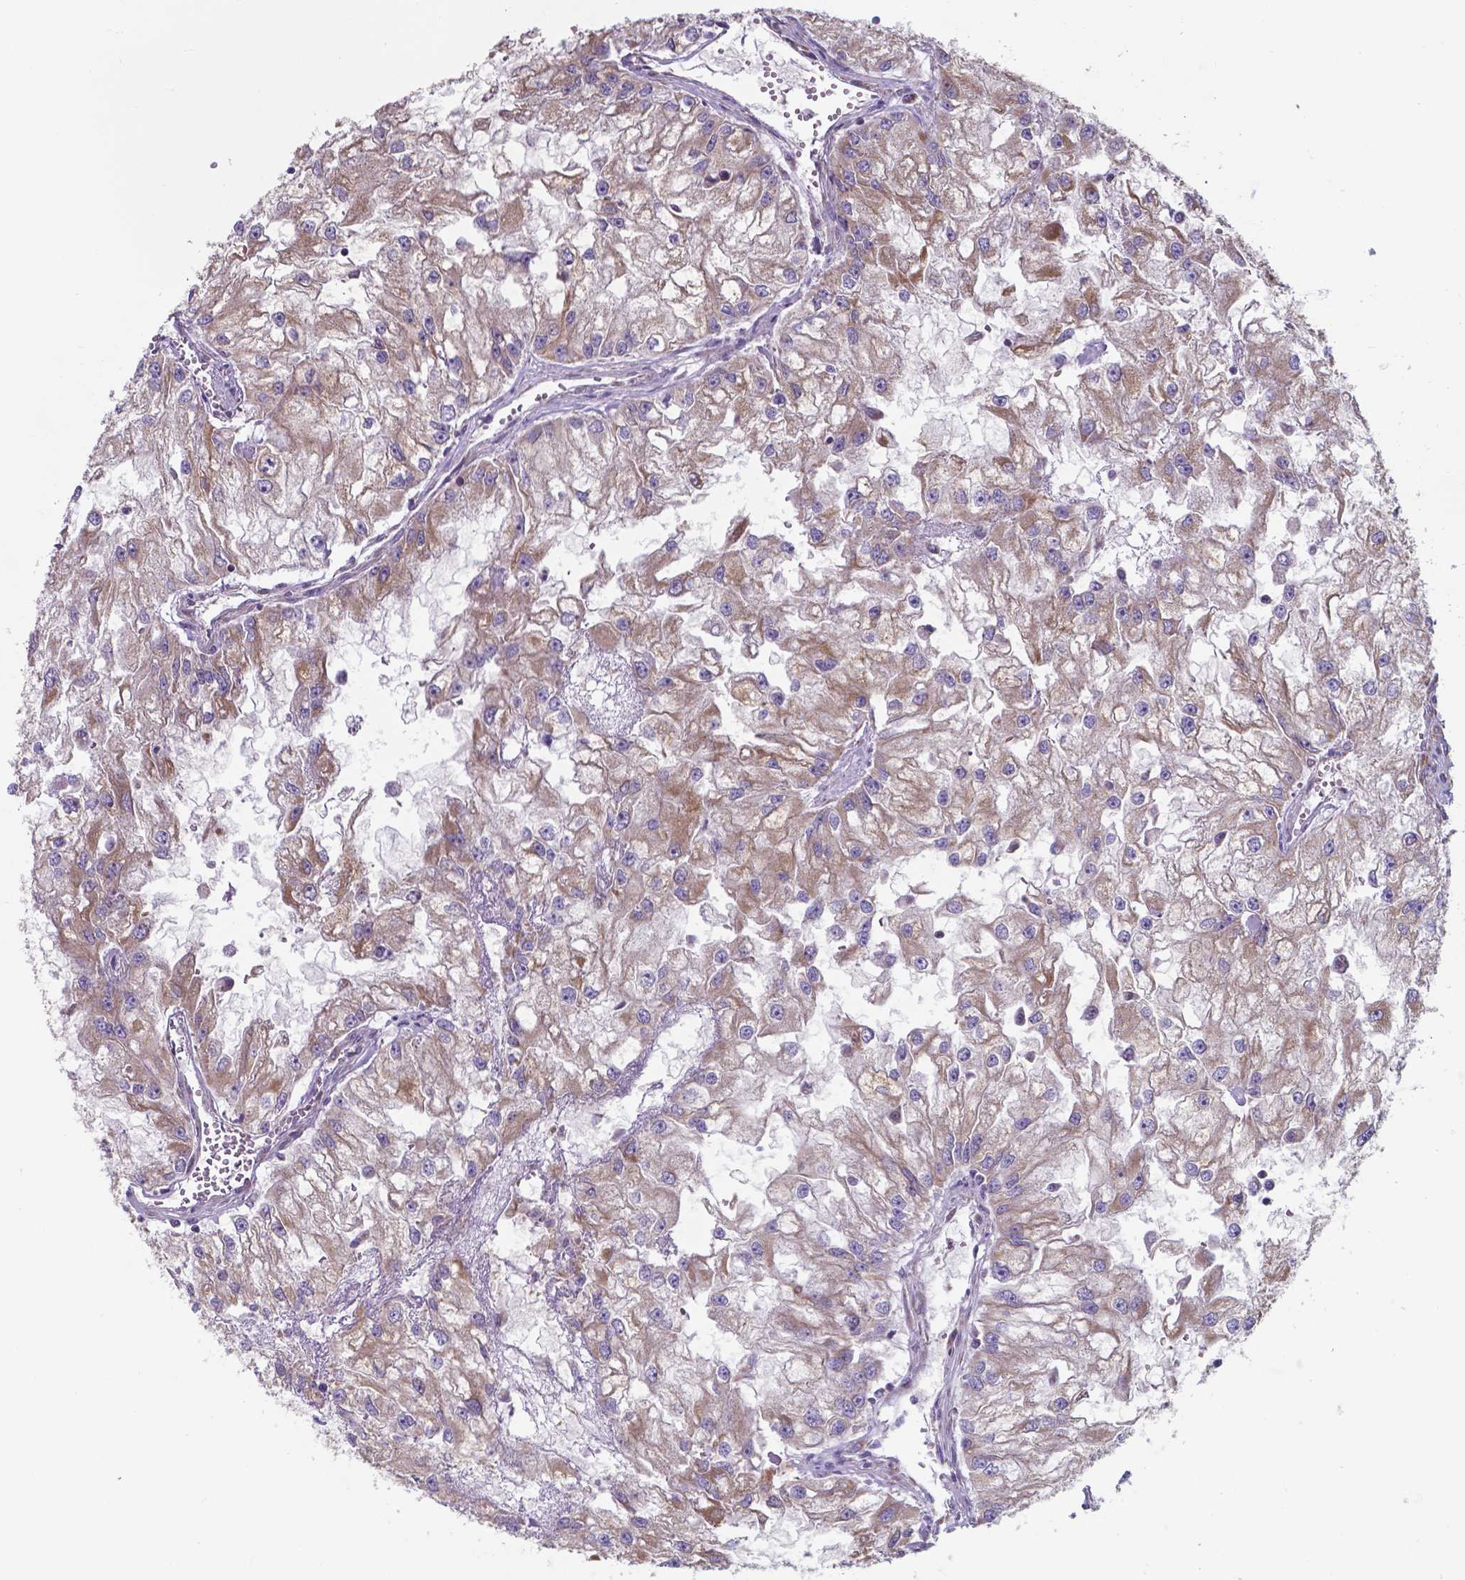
{"staining": {"intensity": "moderate", "quantity": ">75%", "location": "cytoplasmic/membranous"}, "tissue": "renal cancer", "cell_type": "Tumor cells", "image_type": "cancer", "snomed": [{"axis": "morphology", "description": "Adenocarcinoma, NOS"}, {"axis": "topography", "description": "Kidney"}], "caption": "Renal cancer (adenocarcinoma) tissue exhibits moderate cytoplasmic/membranous staining in about >75% of tumor cells, visualized by immunohistochemistry. (DAB IHC, brown staining for protein, blue staining for nuclei).", "gene": "FAM114A1", "patient": {"sex": "male", "age": 59}}